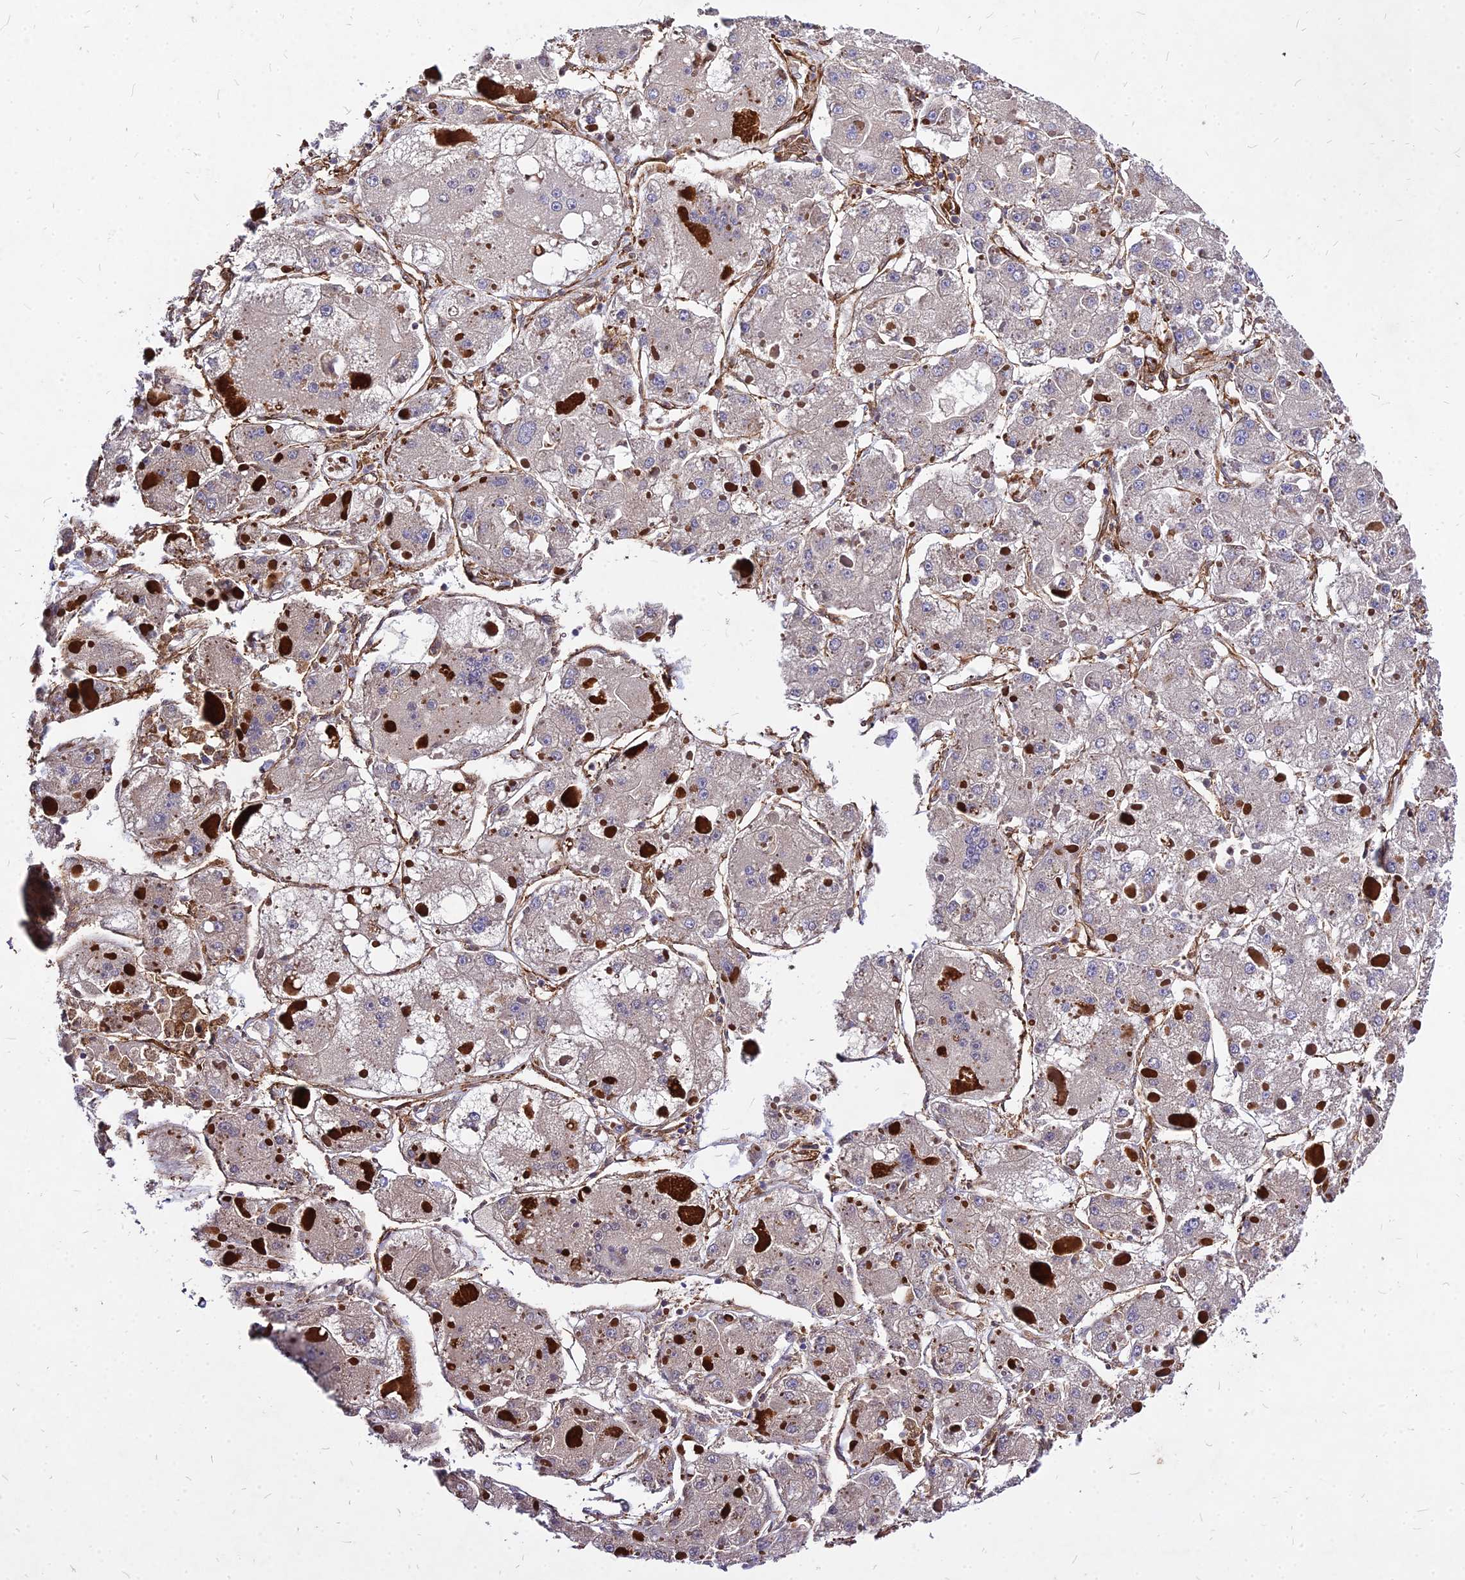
{"staining": {"intensity": "weak", "quantity": "25%-75%", "location": "cytoplasmic/membranous"}, "tissue": "liver cancer", "cell_type": "Tumor cells", "image_type": "cancer", "snomed": [{"axis": "morphology", "description": "Carcinoma, Hepatocellular, NOS"}, {"axis": "topography", "description": "Liver"}], "caption": "This photomicrograph exhibits liver cancer (hepatocellular carcinoma) stained with immunohistochemistry to label a protein in brown. The cytoplasmic/membranous of tumor cells show weak positivity for the protein. Nuclei are counter-stained blue.", "gene": "EFCC1", "patient": {"sex": "female", "age": 73}}